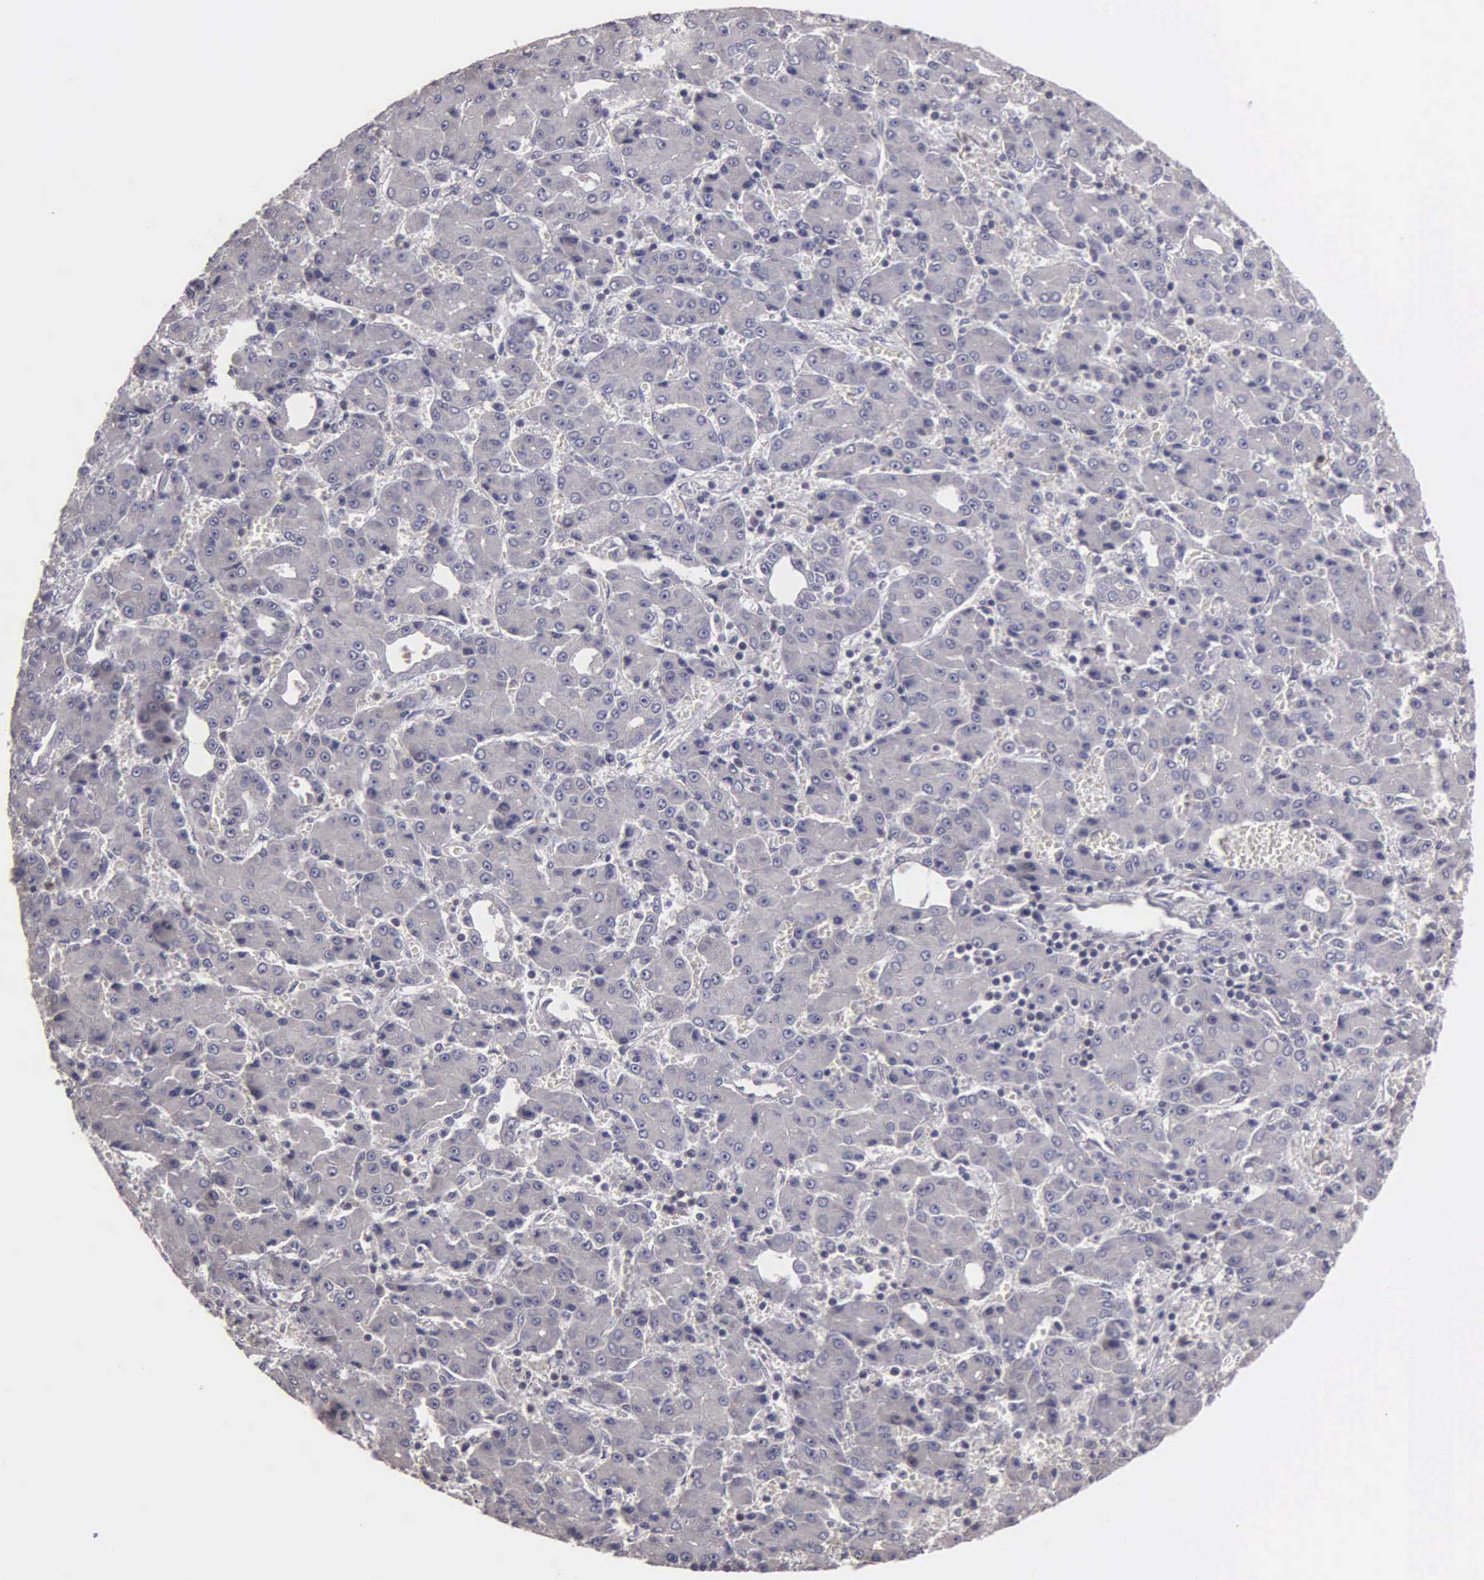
{"staining": {"intensity": "negative", "quantity": "none", "location": "none"}, "tissue": "liver cancer", "cell_type": "Tumor cells", "image_type": "cancer", "snomed": [{"axis": "morphology", "description": "Carcinoma, Hepatocellular, NOS"}, {"axis": "topography", "description": "Liver"}], "caption": "Tumor cells are negative for brown protein staining in hepatocellular carcinoma (liver).", "gene": "BRD1", "patient": {"sex": "male", "age": 69}}